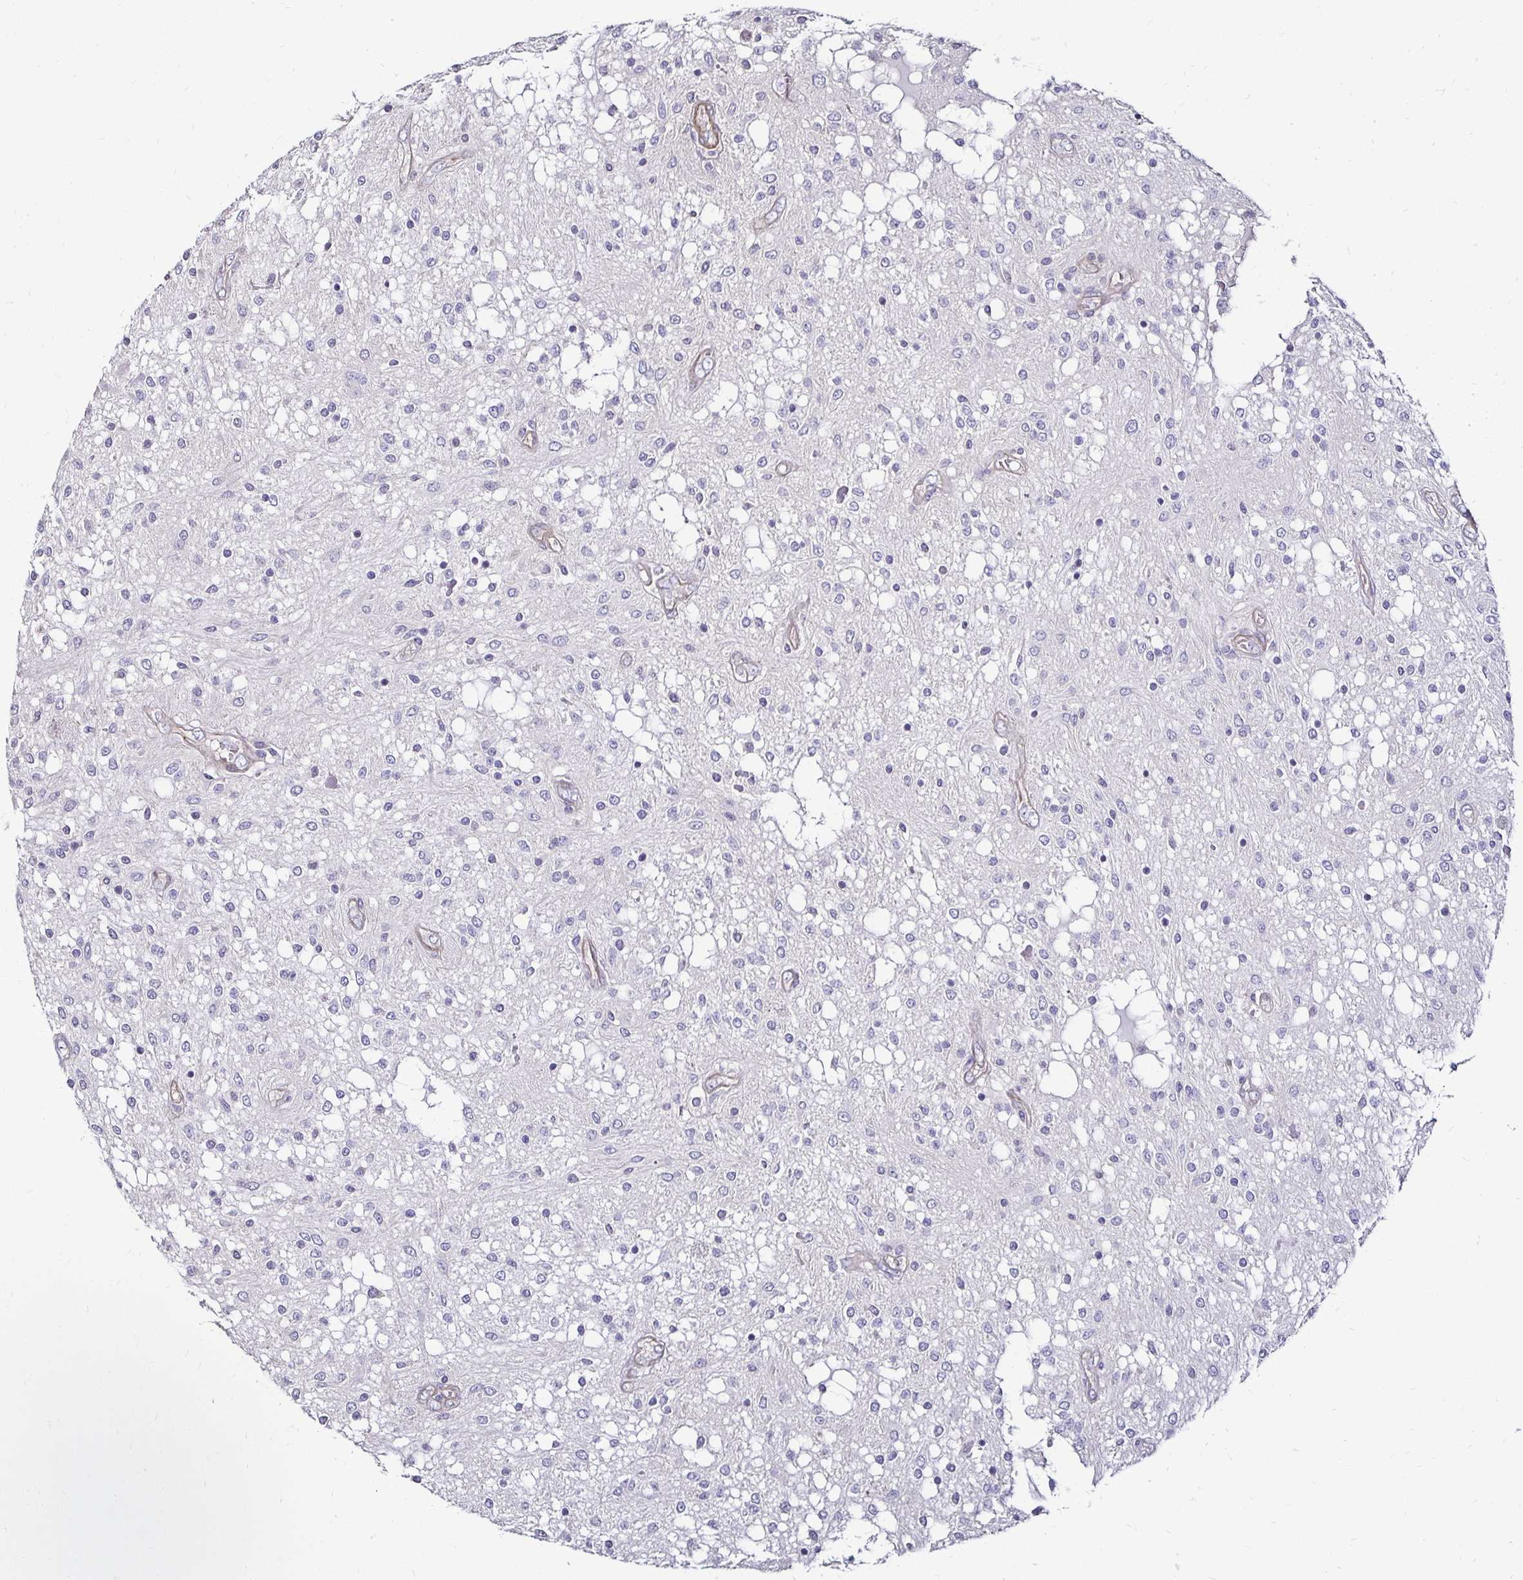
{"staining": {"intensity": "negative", "quantity": "none", "location": "none"}, "tissue": "glioma", "cell_type": "Tumor cells", "image_type": "cancer", "snomed": [{"axis": "morphology", "description": "Glioma, malignant, Low grade"}, {"axis": "topography", "description": "Cerebellum"}], "caption": "Immunohistochemistry (IHC) of malignant low-grade glioma demonstrates no positivity in tumor cells.", "gene": "ITGB1", "patient": {"sex": "female", "age": 14}}